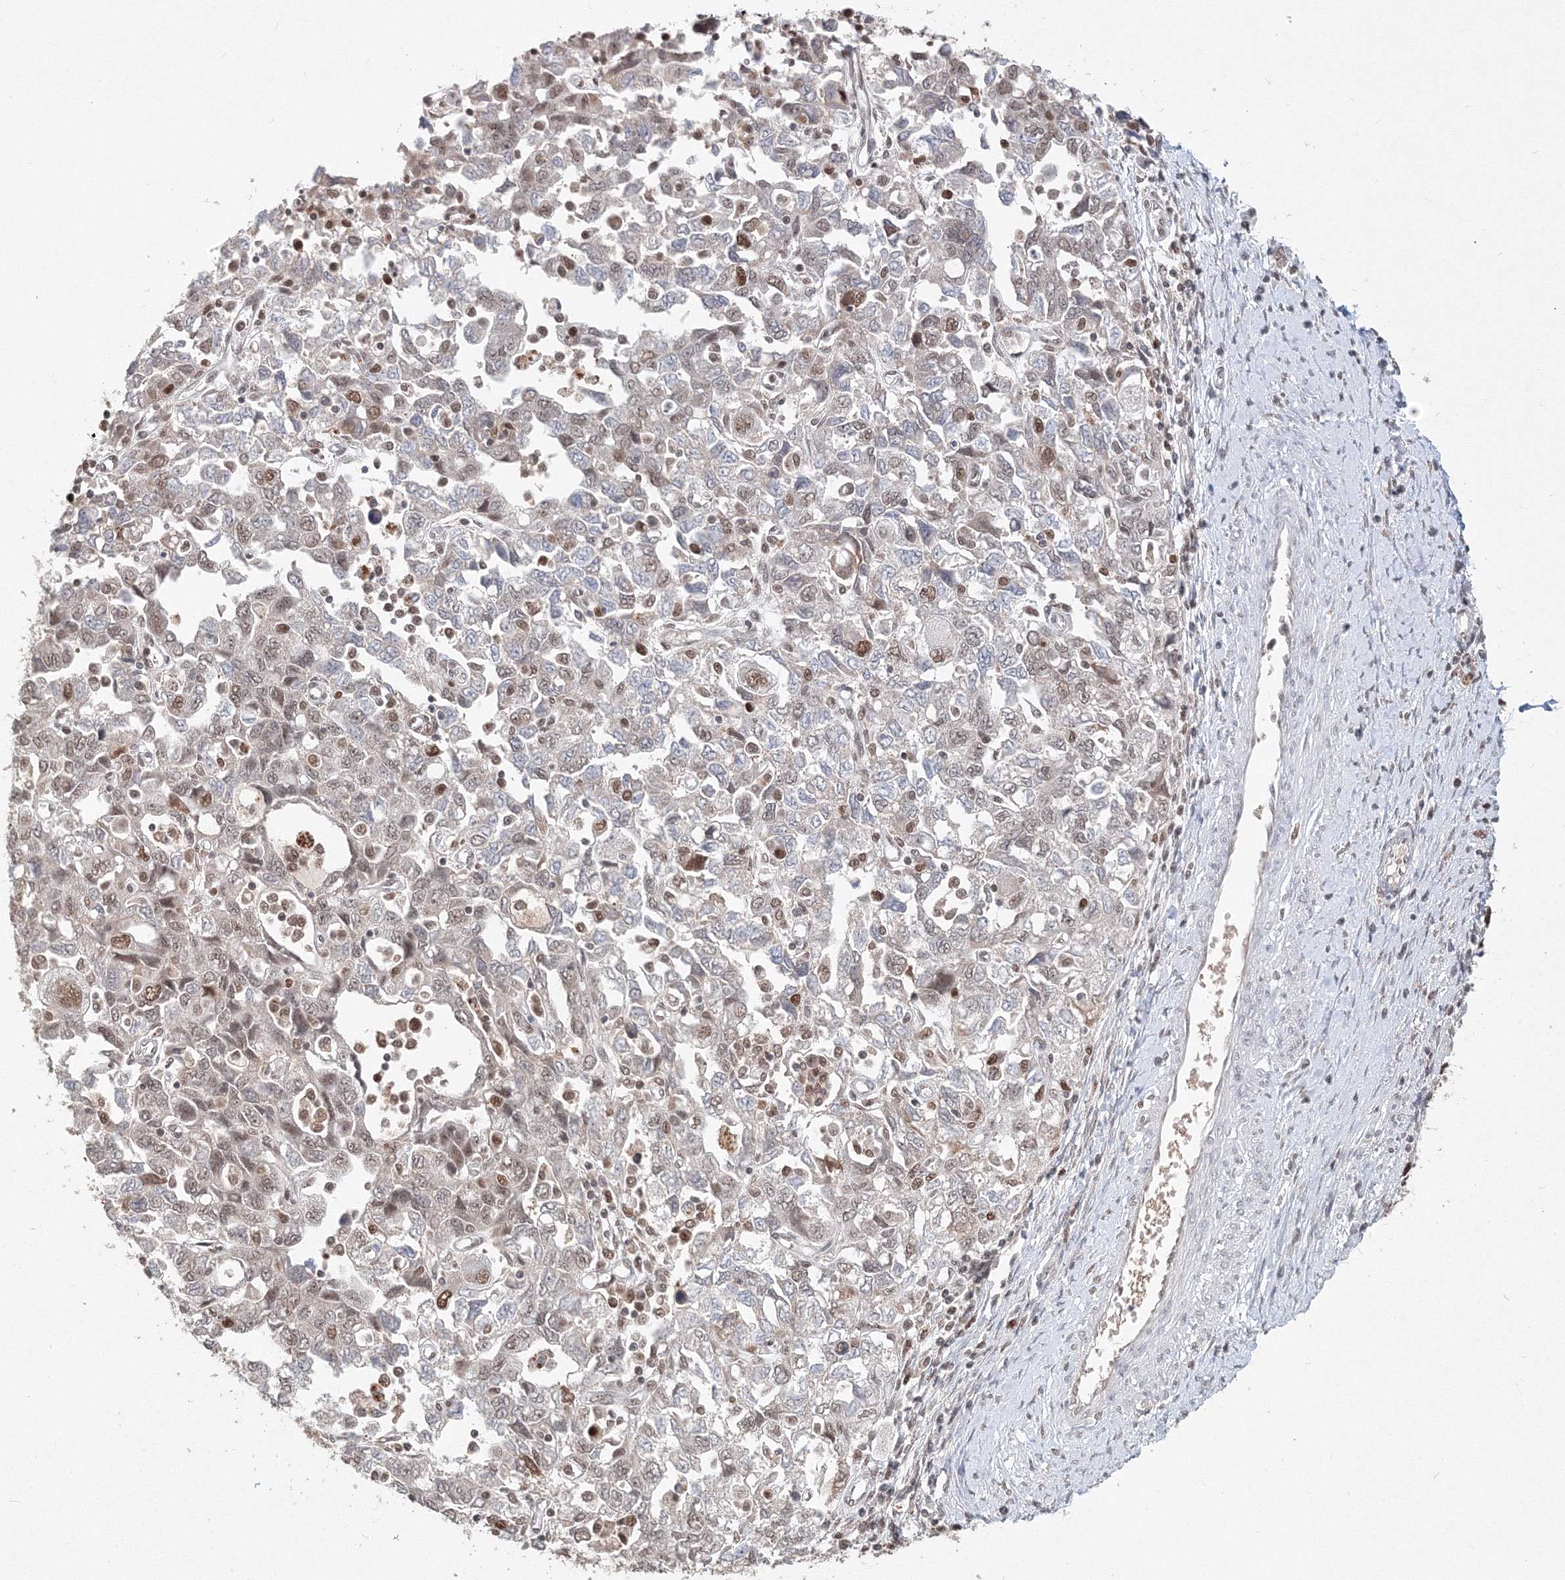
{"staining": {"intensity": "weak", "quantity": "25%-75%", "location": "nuclear"}, "tissue": "ovarian cancer", "cell_type": "Tumor cells", "image_type": "cancer", "snomed": [{"axis": "morphology", "description": "Carcinoma, NOS"}, {"axis": "morphology", "description": "Cystadenocarcinoma, serous, NOS"}, {"axis": "topography", "description": "Ovary"}], "caption": "This is a histology image of immunohistochemistry (IHC) staining of ovarian cancer, which shows weak staining in the nuclear of tumor cells.", "gene": "IWS1", "patient": {"sex": "female", "age": 69}}